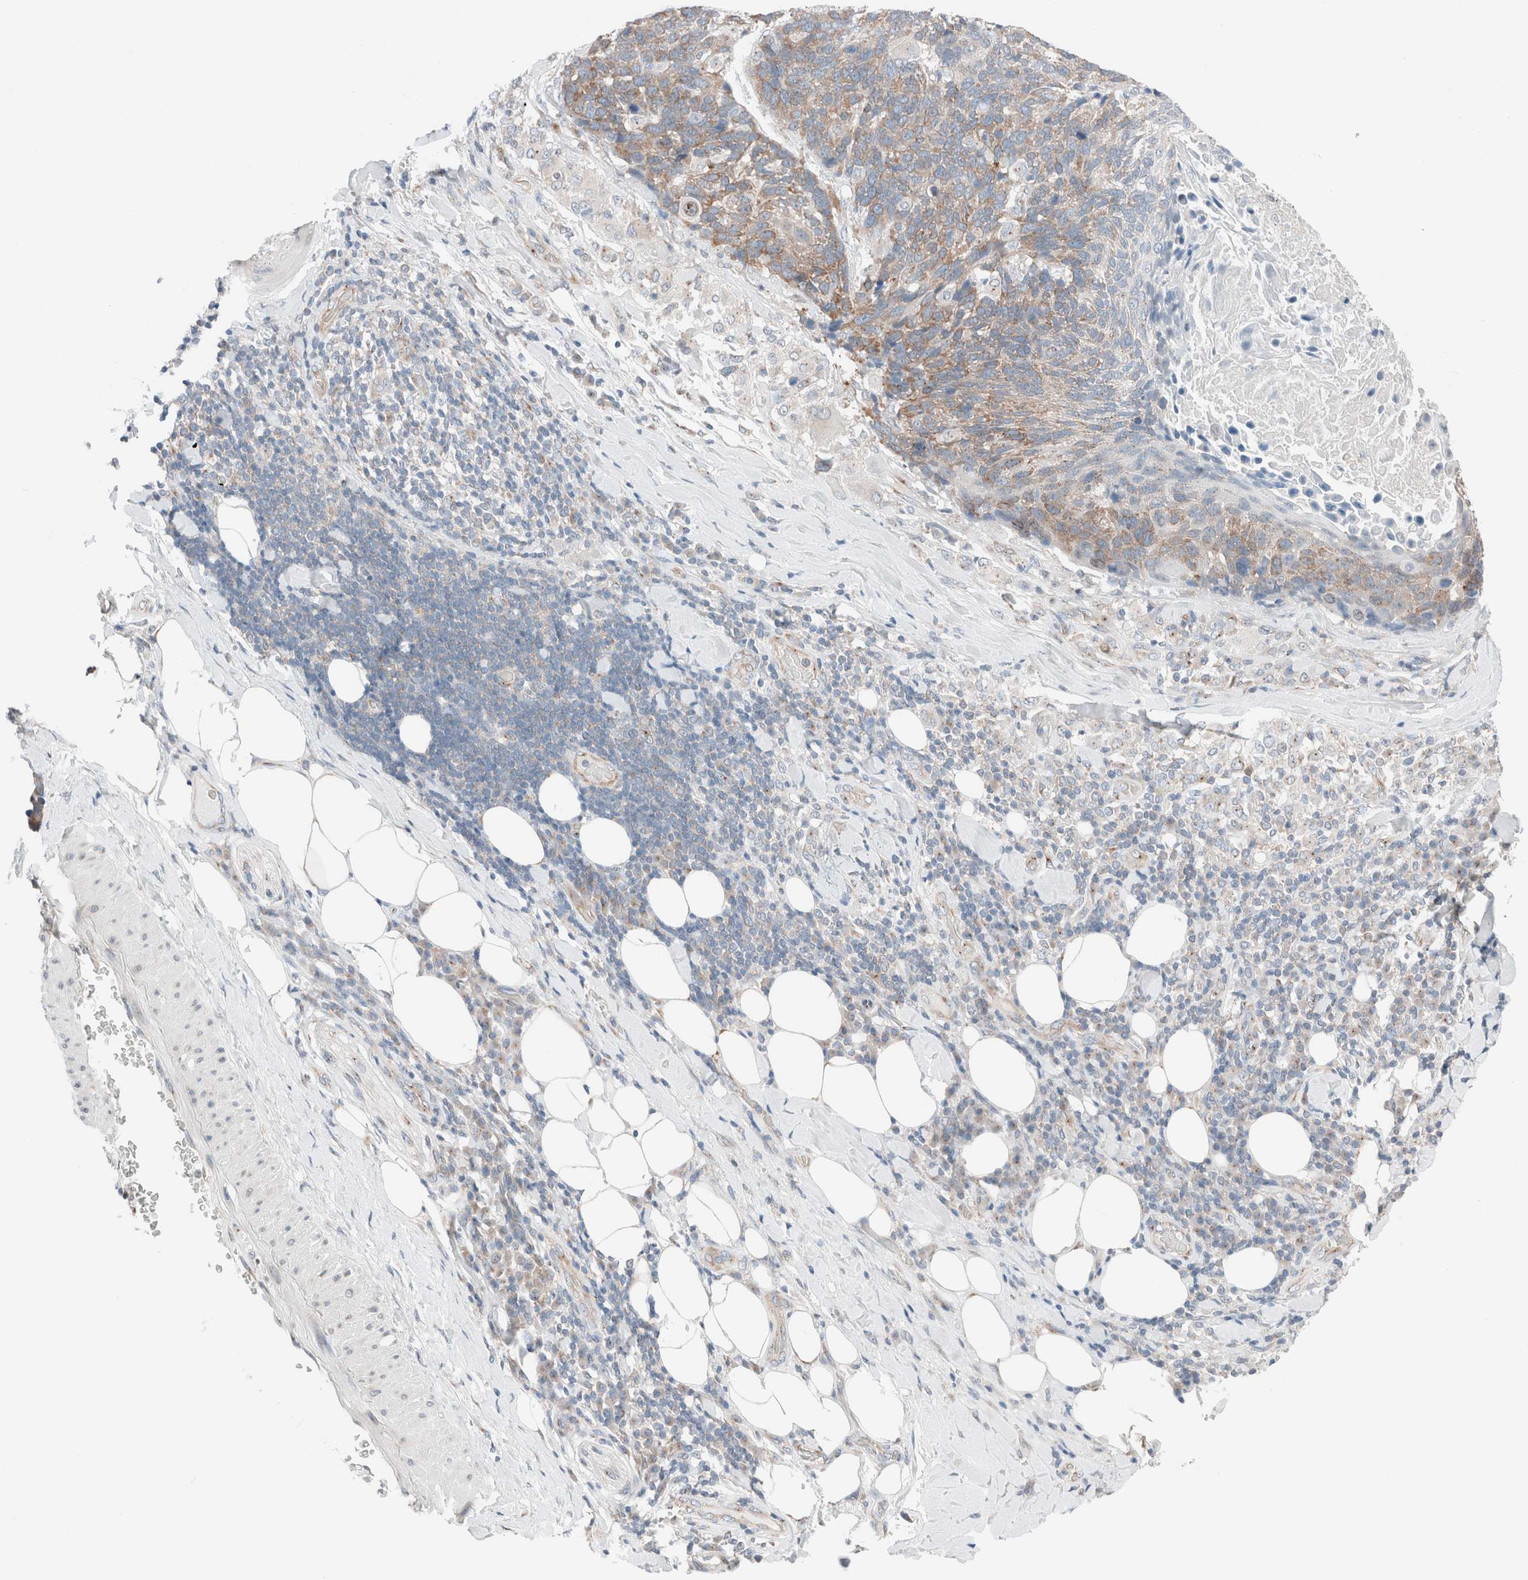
{"staining": {"intensity": "moderate", "quantity": ">75%", "location": "cytoplasmic/membranous"}, "tissue": "lung cancer", "cell_type": "Tumor cells", "image_type": "cancer", "snomed": [{"axis": "morphology", "description": "Squamous cell carcinoma, NOS"}, {"axis": "topography", "description": "Lung"}], "caption": "A histopathology image of human lung squamous cell carcinoma stained for a protein exhibits moderate cytoplasmic/membranous brown staining in tumor cells.", "gene": "CASC3", "patient": {"sex": "male", "age": 66}}